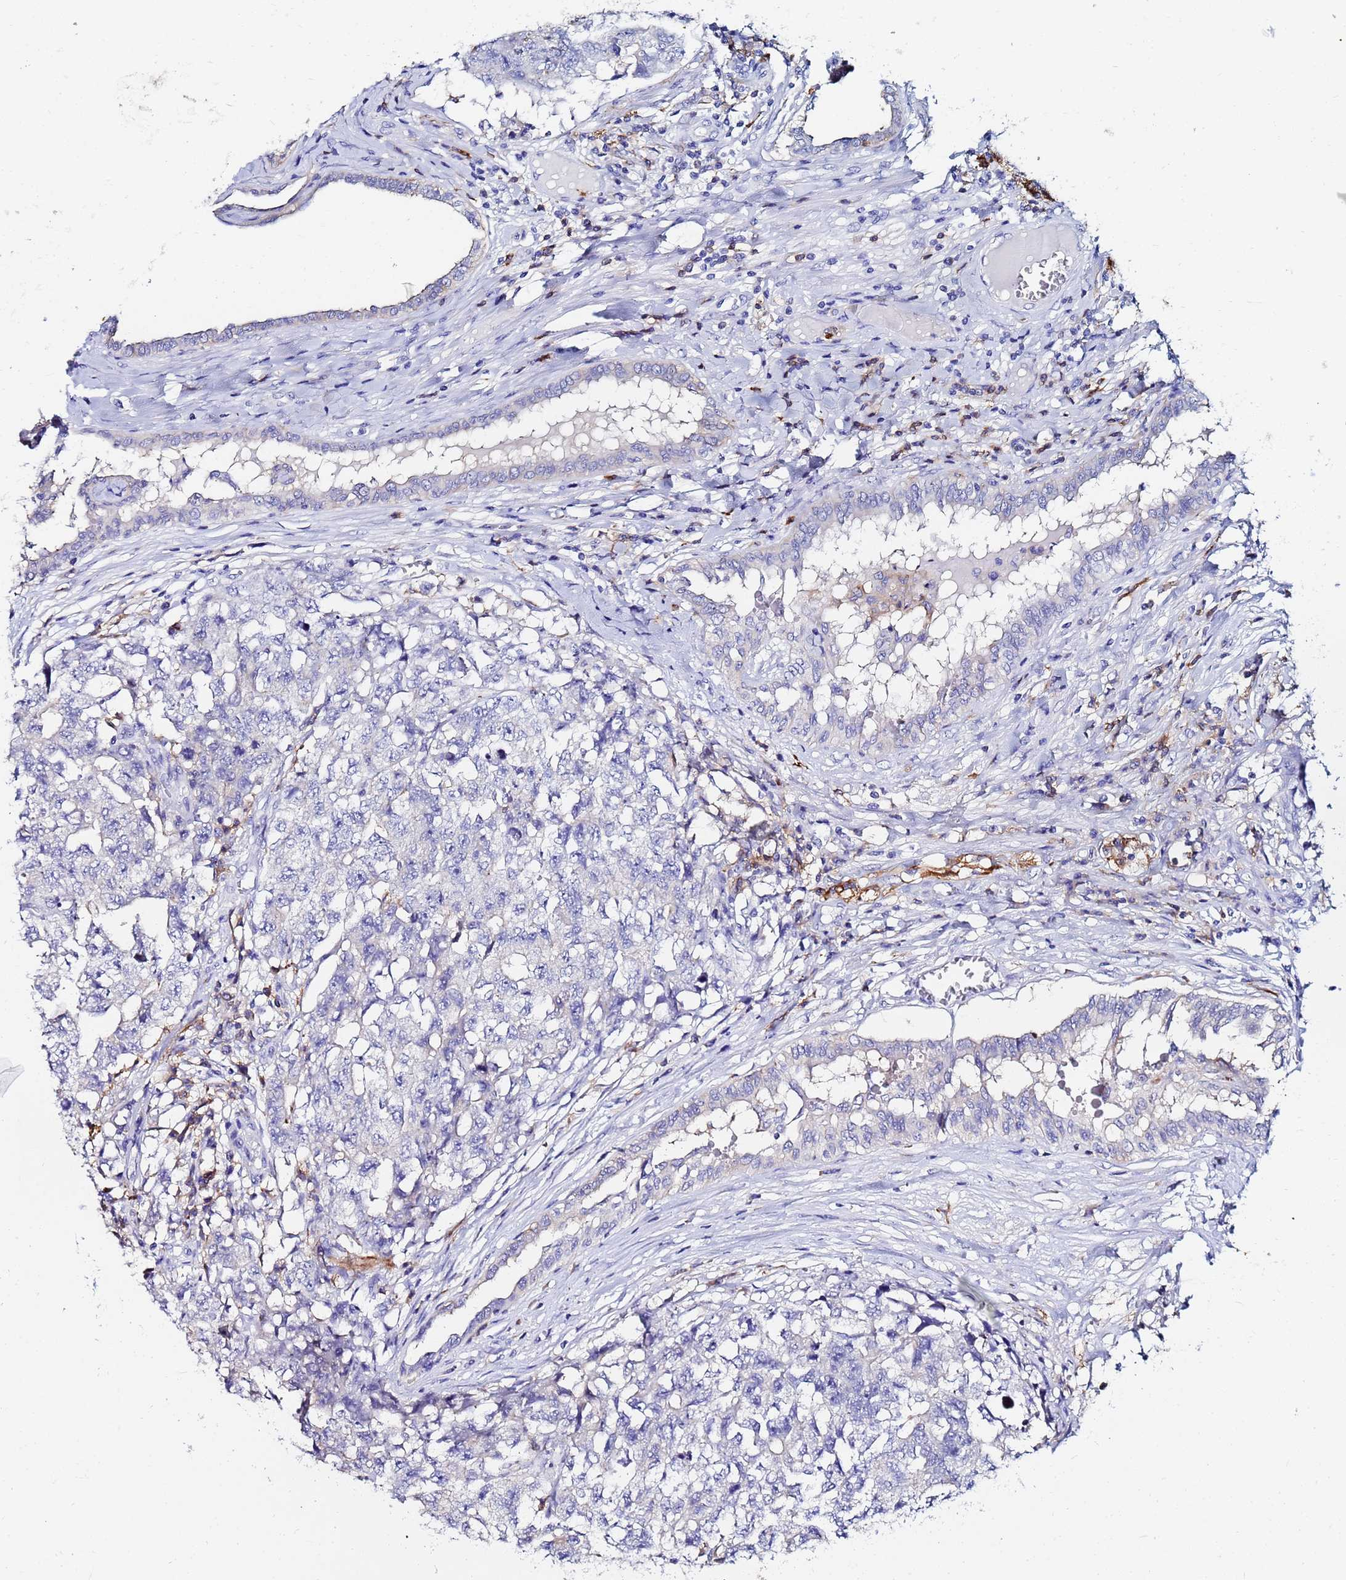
{"staining": {"intensity": "negative", "quantity": "none", "location": "none"}, "tissue": "testis cancer", "cell_type": "Tumor cells", "image_type": "cancer", "snomed": [{"axis": "morphology", "description": "Carcinoma, Embryonal, NOS"}, {"axis": "topography", "description": "Testis"}], "caption": "This is an IHC micrograph of human testis cancer (embryonal carcinoma). There is no expression in tumor cells.", "gene": "BASP1", "patient": {"sex": "male", "age": 31}}